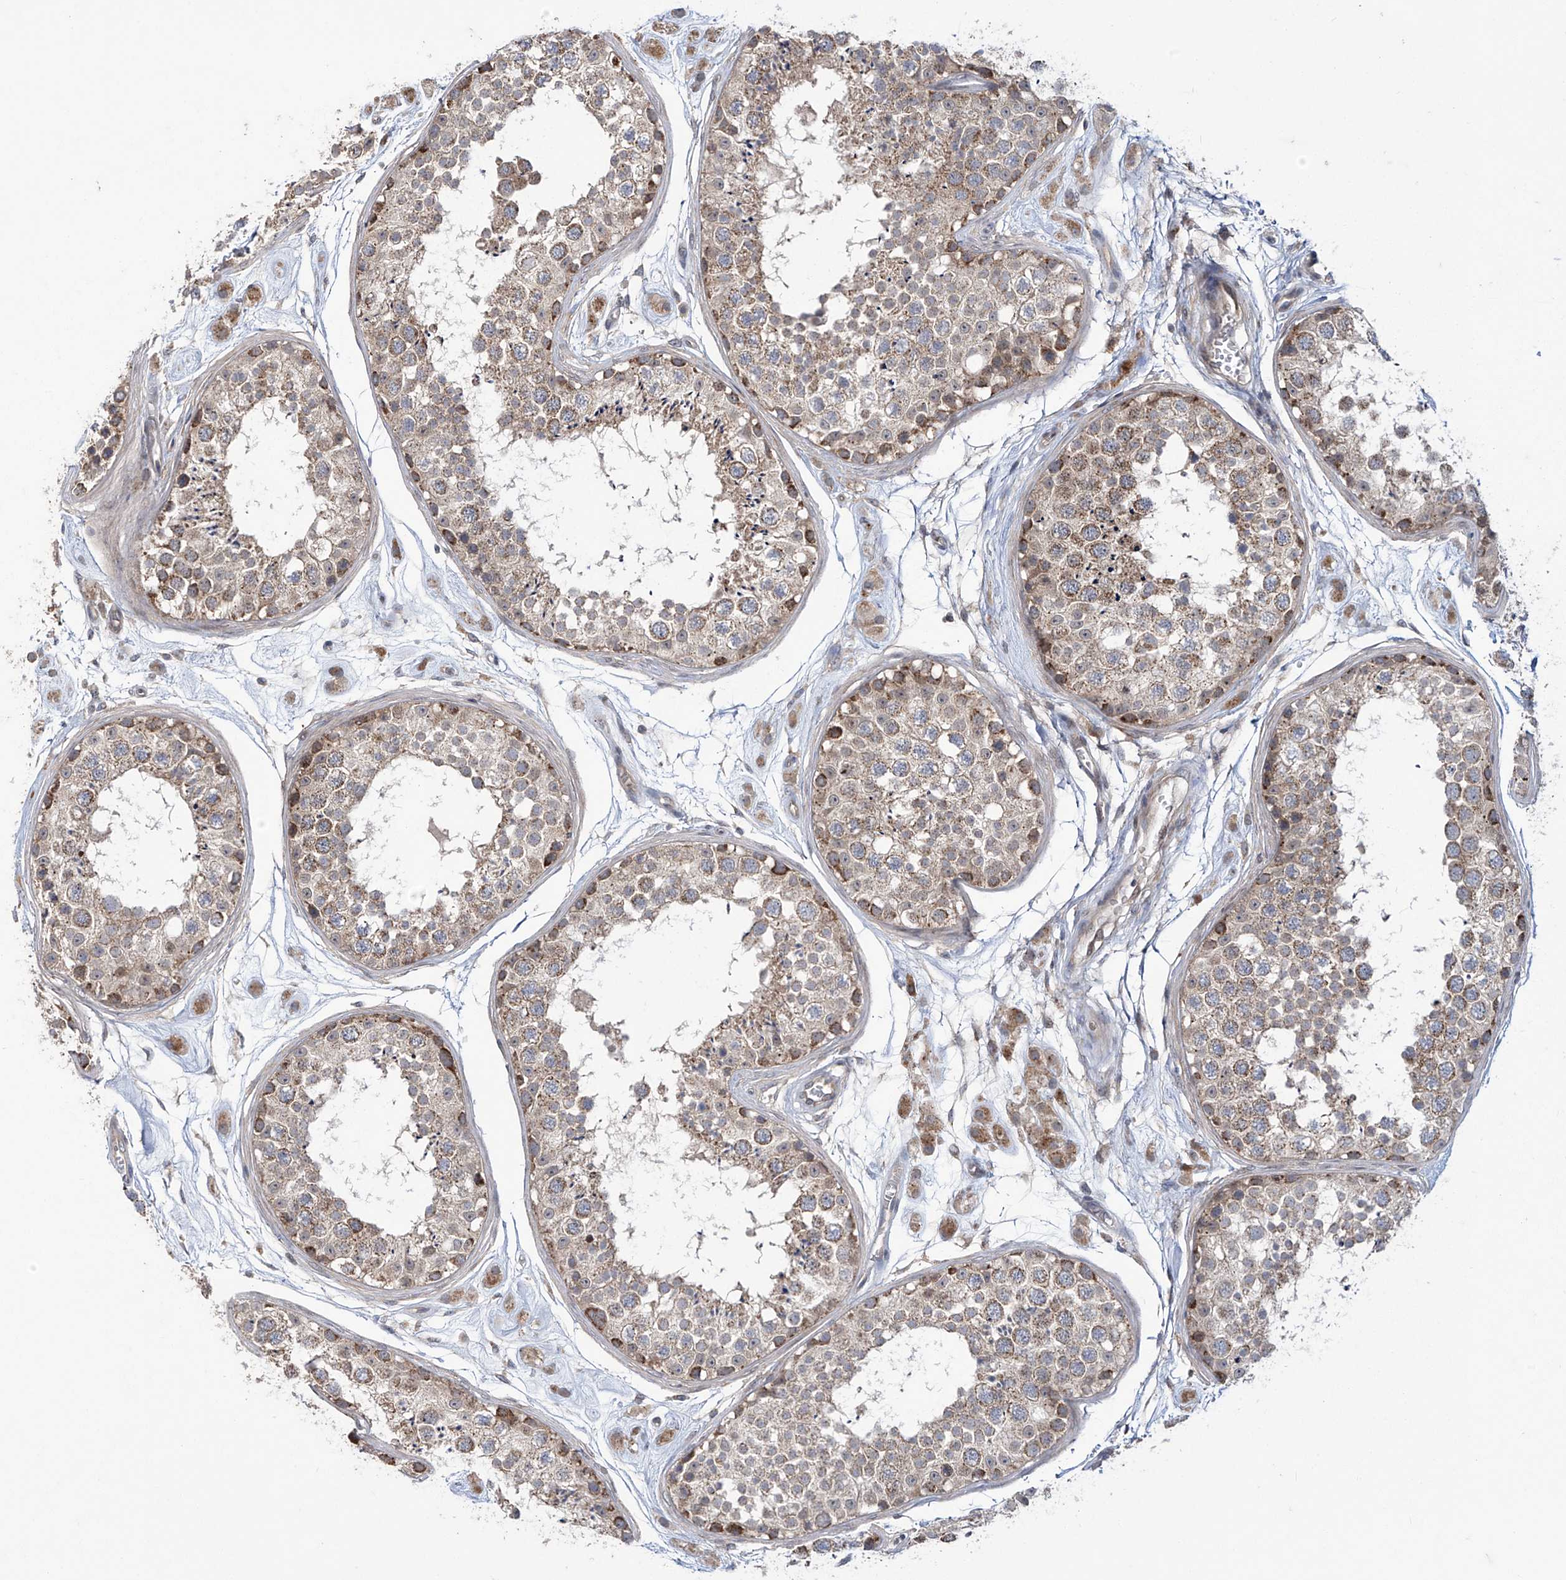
{"staining": {"intensity": "moderate", "quantity": "25%-75%", "location": "cytoplasmic/membranous"}, "tissue": "testis", "cell_type": "Cells in seminiferous ducts", "image_type": "normal", "snomed": [{"axis": "morphology", "description": "Normal tissue, NOS"}, {"axis": "topography", "description": "Testis"}], "caption": "Brown immunohistochemical staining in normal human testis displays moderate cytoplasmic/membranous expression in about 25%-75% of cells in seminiferous ducts. The protein is stained brown, and the nuclei are stained in blue (DAB (3,3'-diaminobenzidine) IHC with brightfield microscopy, high magnification).", "gene": "TRIM60", "patient": {"sex": "male", "age": 25}}